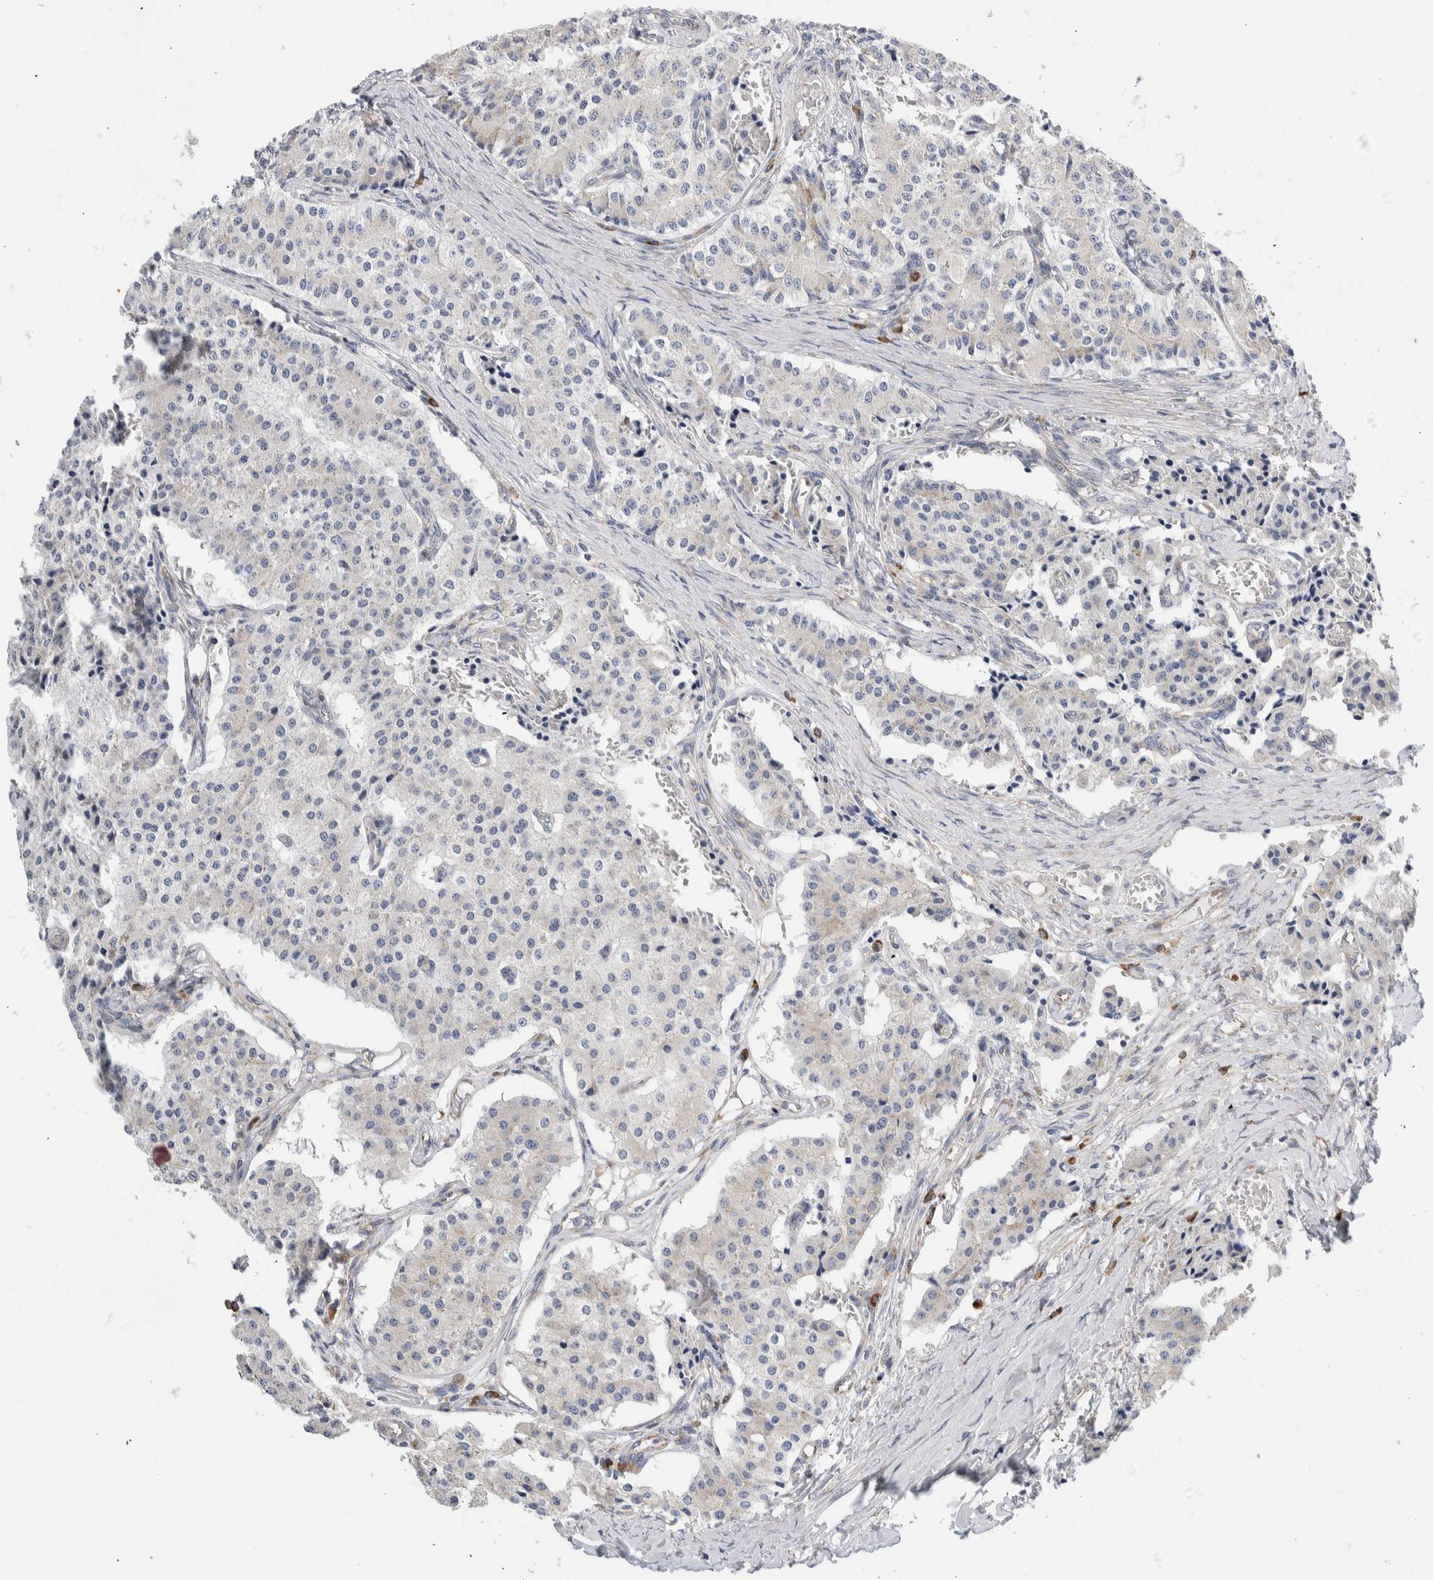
{"staining": {"intensity": "negative", "quantity": "none", "location": "none"}, "tissue": "carcinoid", "cell_type": "Tumor cells", "image_type": "cancer", "snomed": [{"axis": "morphology", "description": "Carcinoid, malignant, NOS"}, {"axis": "topography", "description": "Colon"}], "caption": "Malignant carcinoid was stained to show a protein in brown. There is no significant expression in tumor cells.", "gene": "RACK1", "patient": {"sex": "female", "age": 52}}